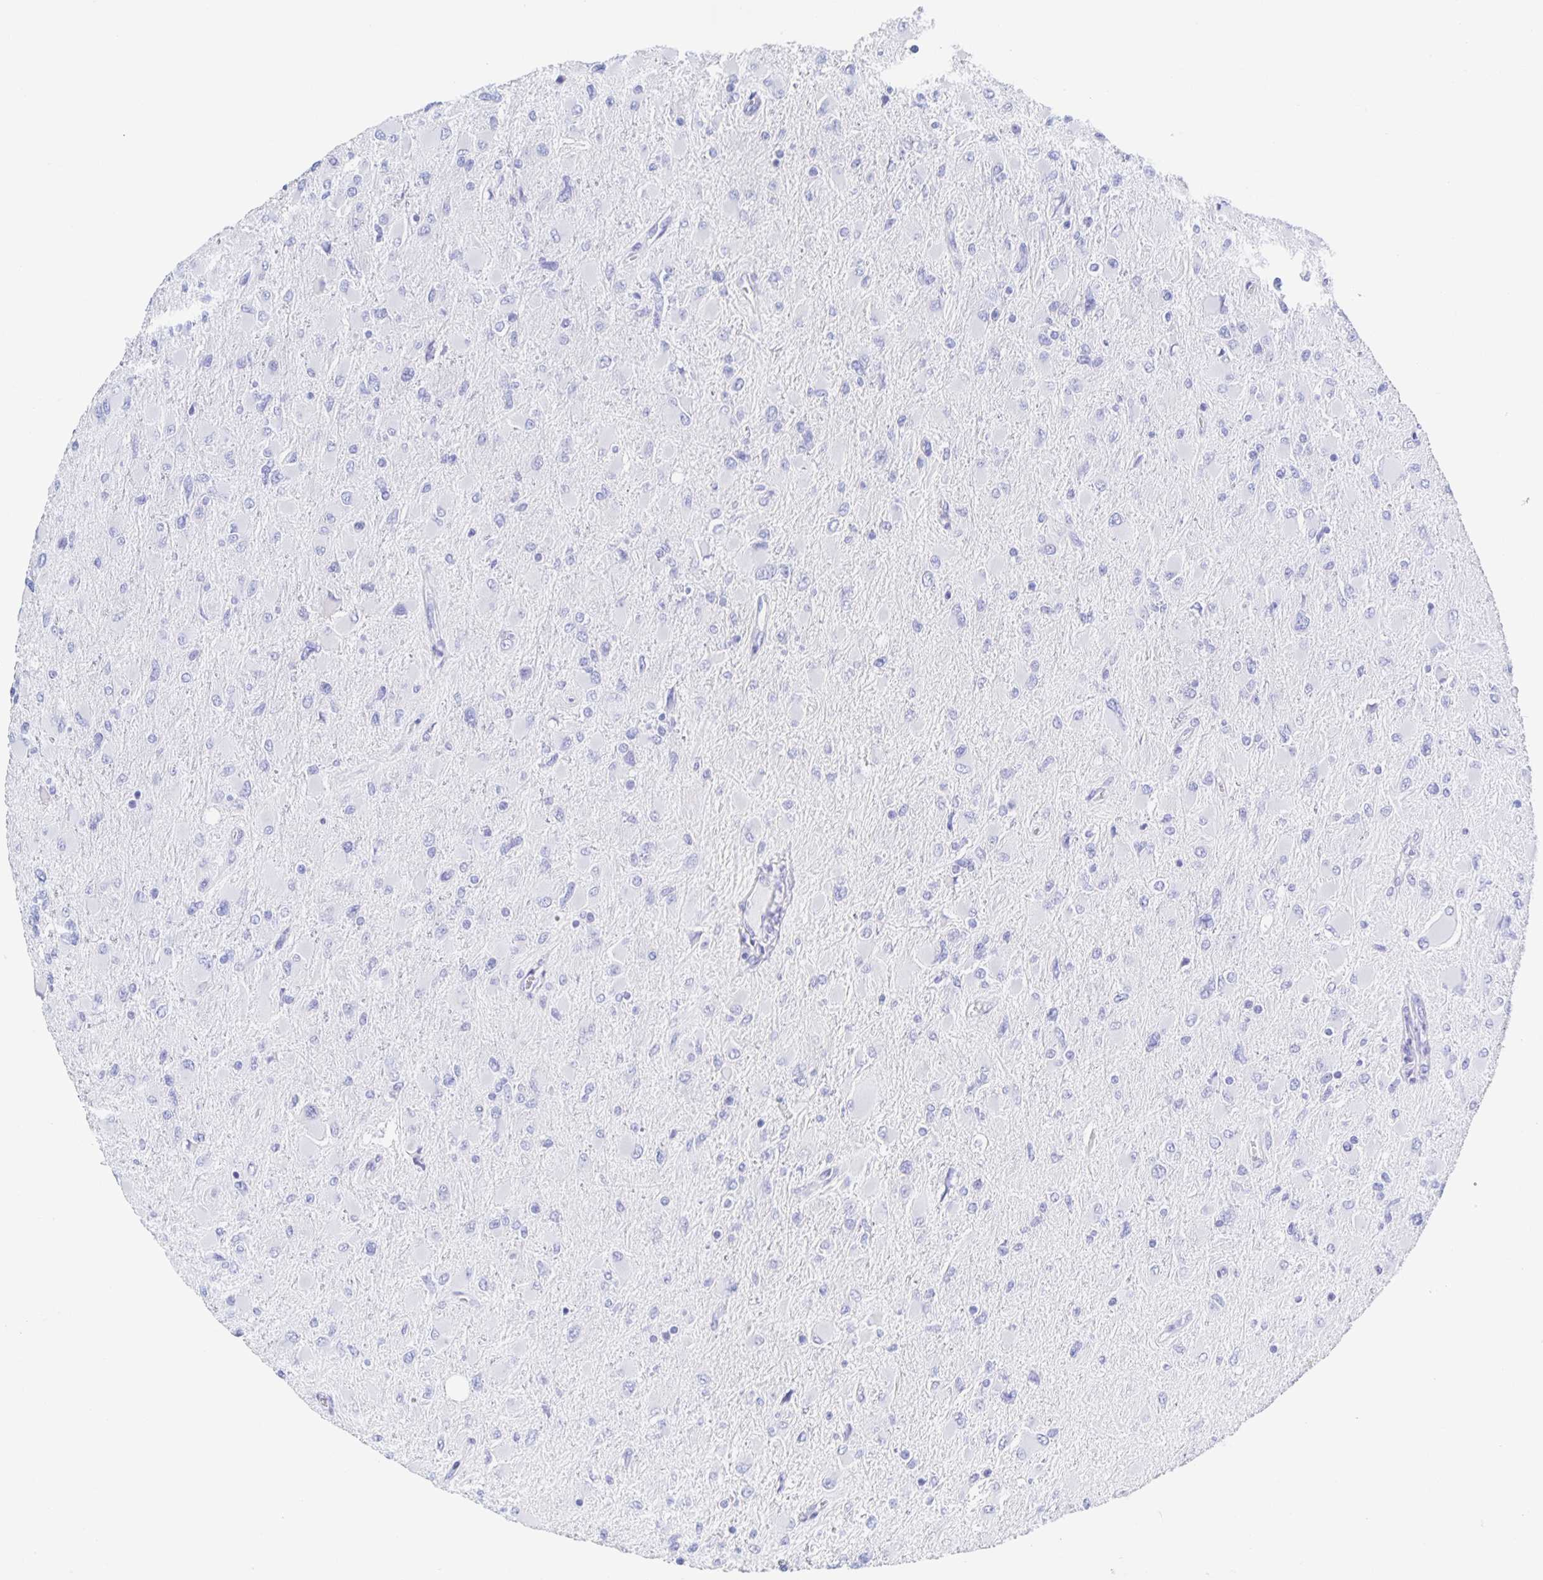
{"staining": {"intensity": "negative", "quantity": "none", "location": "none"}, "tissue": "glioma", "cell_type": "Tumor cells", "image_type": "cancer", "snomed": [{"axis": "morphology", "description": "Glioma, malignant, High grade"}, {"axis": "topography", "description": "Cerebral cortex"}], "caption": "Immunohistochemistry histopathology image of human glioma stained for a protein (brown), which shows no expression in tumor cells.", "gene": "DMBT1", "patient": {"sex": "female", "age": 36}}